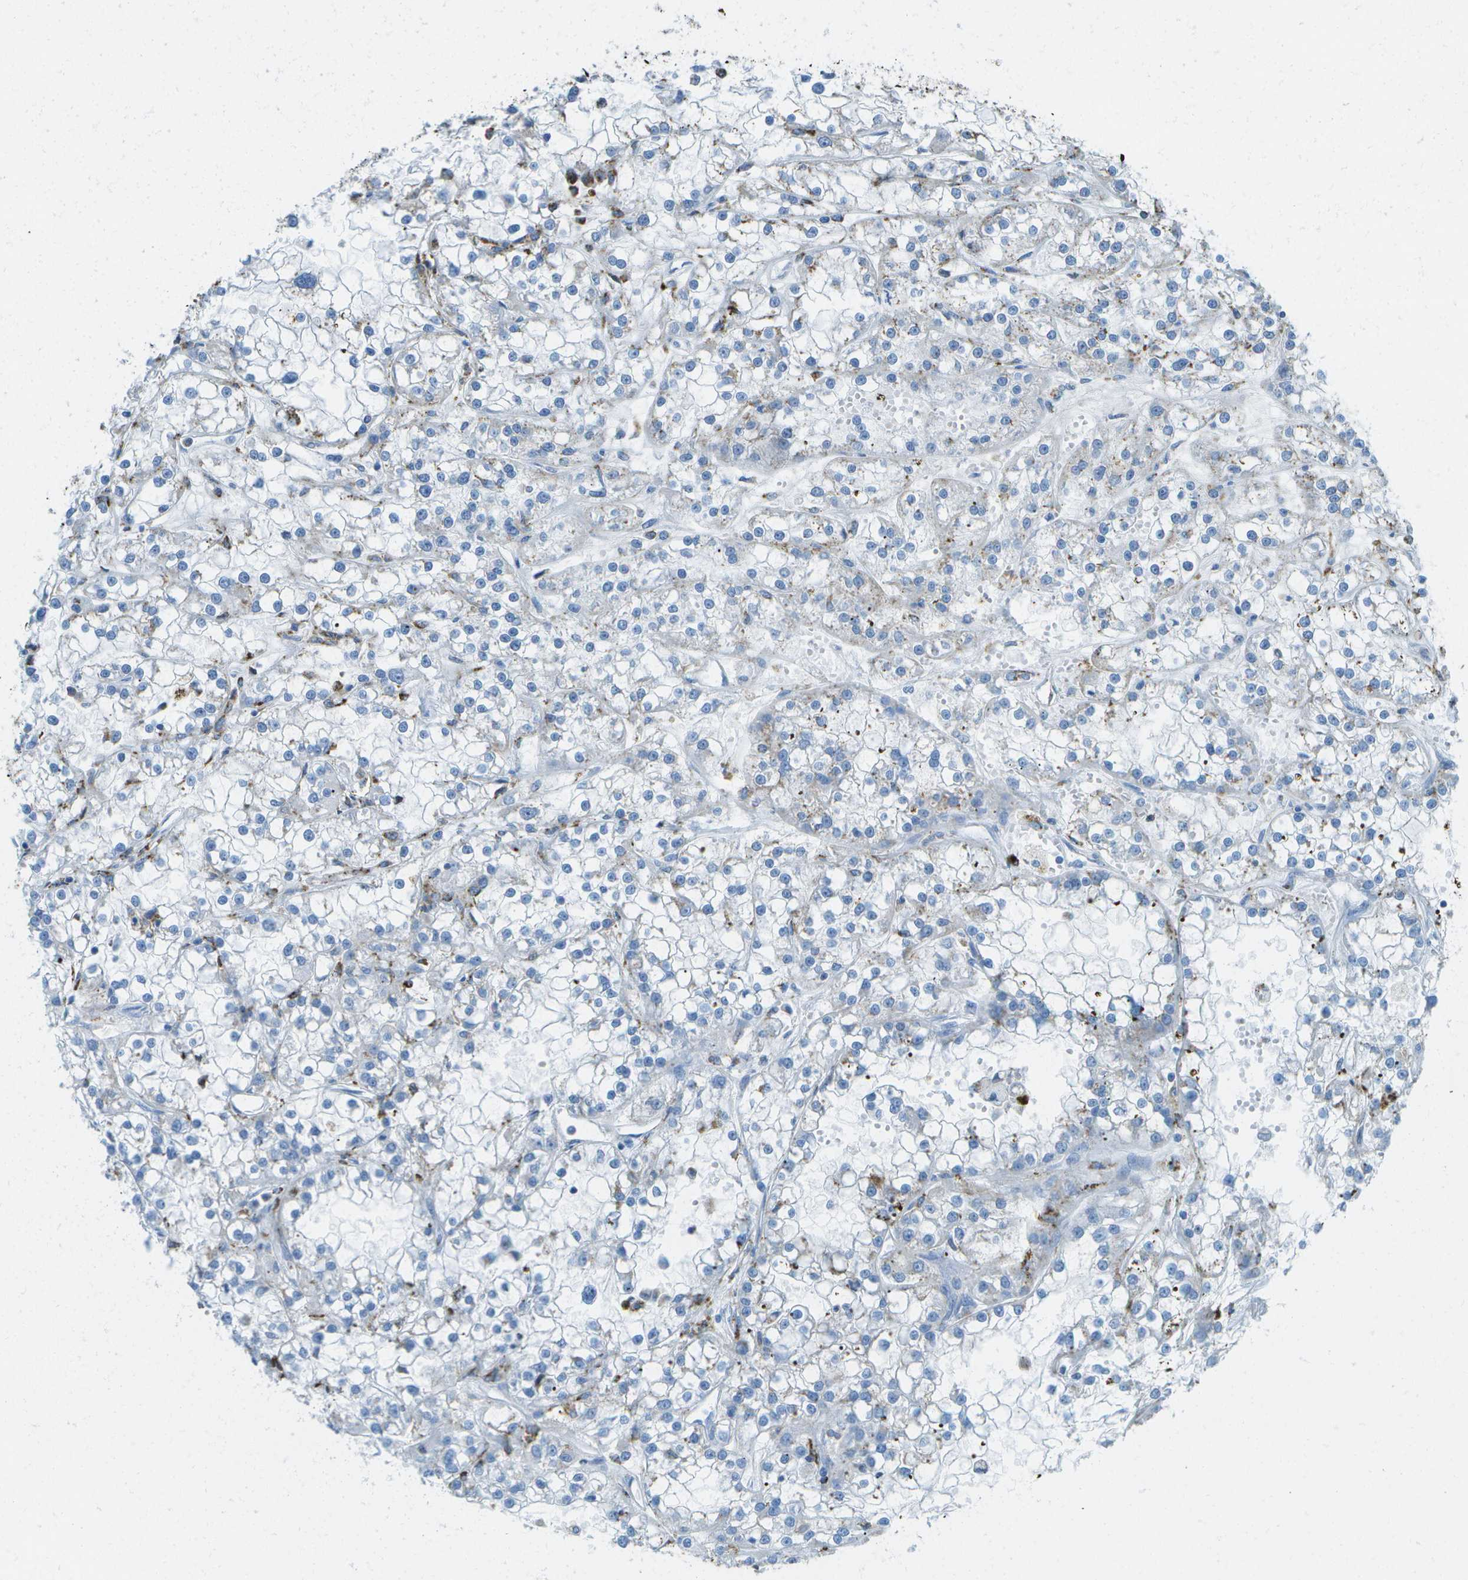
{"staining": {"intensity": "negative", "quantity": "none", "location": "none"}, "tissue": "renal cancer", "cell_type": "Tumor cells", "image_type": "cancer", "snomed": [{"axis": "morphology", "description": "Adenocarcinoma, NOS"}, {"axis": "topography", "description": "Kidney"}], "caption": "Immunohistochemical staining of renal cancer shows no significant staining in tumor cells. (Stains: DAB immunohistochemistry with hematoxylin counter stain, Microscopy: brightfield microscopy at high magnification).", "gene": "PRCP", "patient": {"sex": "female", "age": 52}}